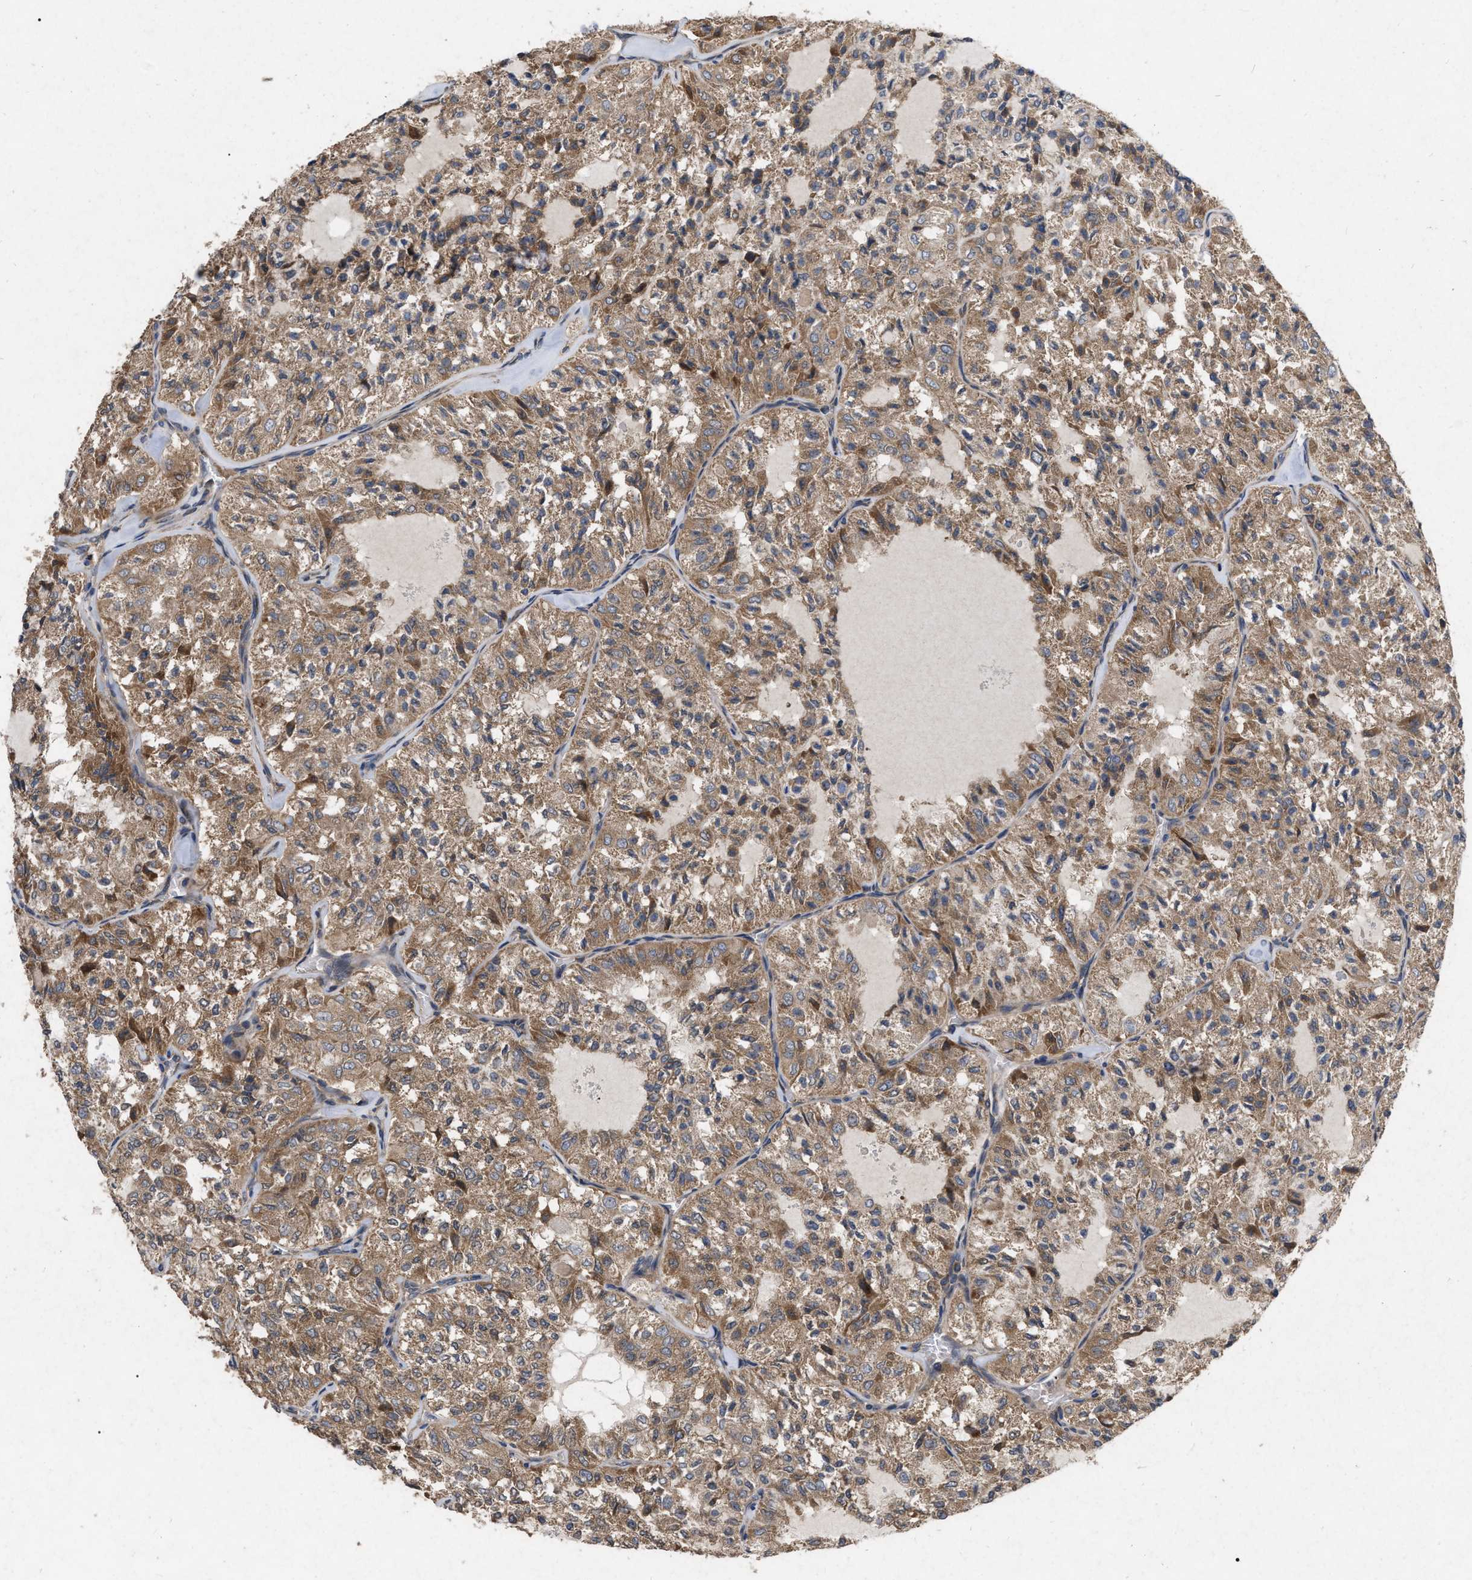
{"staining": {"intensity": "moderate", "quantity": ">75%", "location": "cytoplasmic/membranous"}, "tissue": "thyroid cancer", "cell_type": "Tumor cells", "image_type": "cancer", "snomed": [{"axis": "morphology", "description": "Follicular adenoma carcinoma, NOS"}, {"axis": "topography", "description": "Thyroid gland"}], "caption": "Moderate cytoplasmic/membranous protein positivity is seen in about >75% of tumor cells in thyroid cancer (follicular adenoma carcinoma).", "gene": "CDKN2C", "patient": {"sex": "male", "age": 75}}